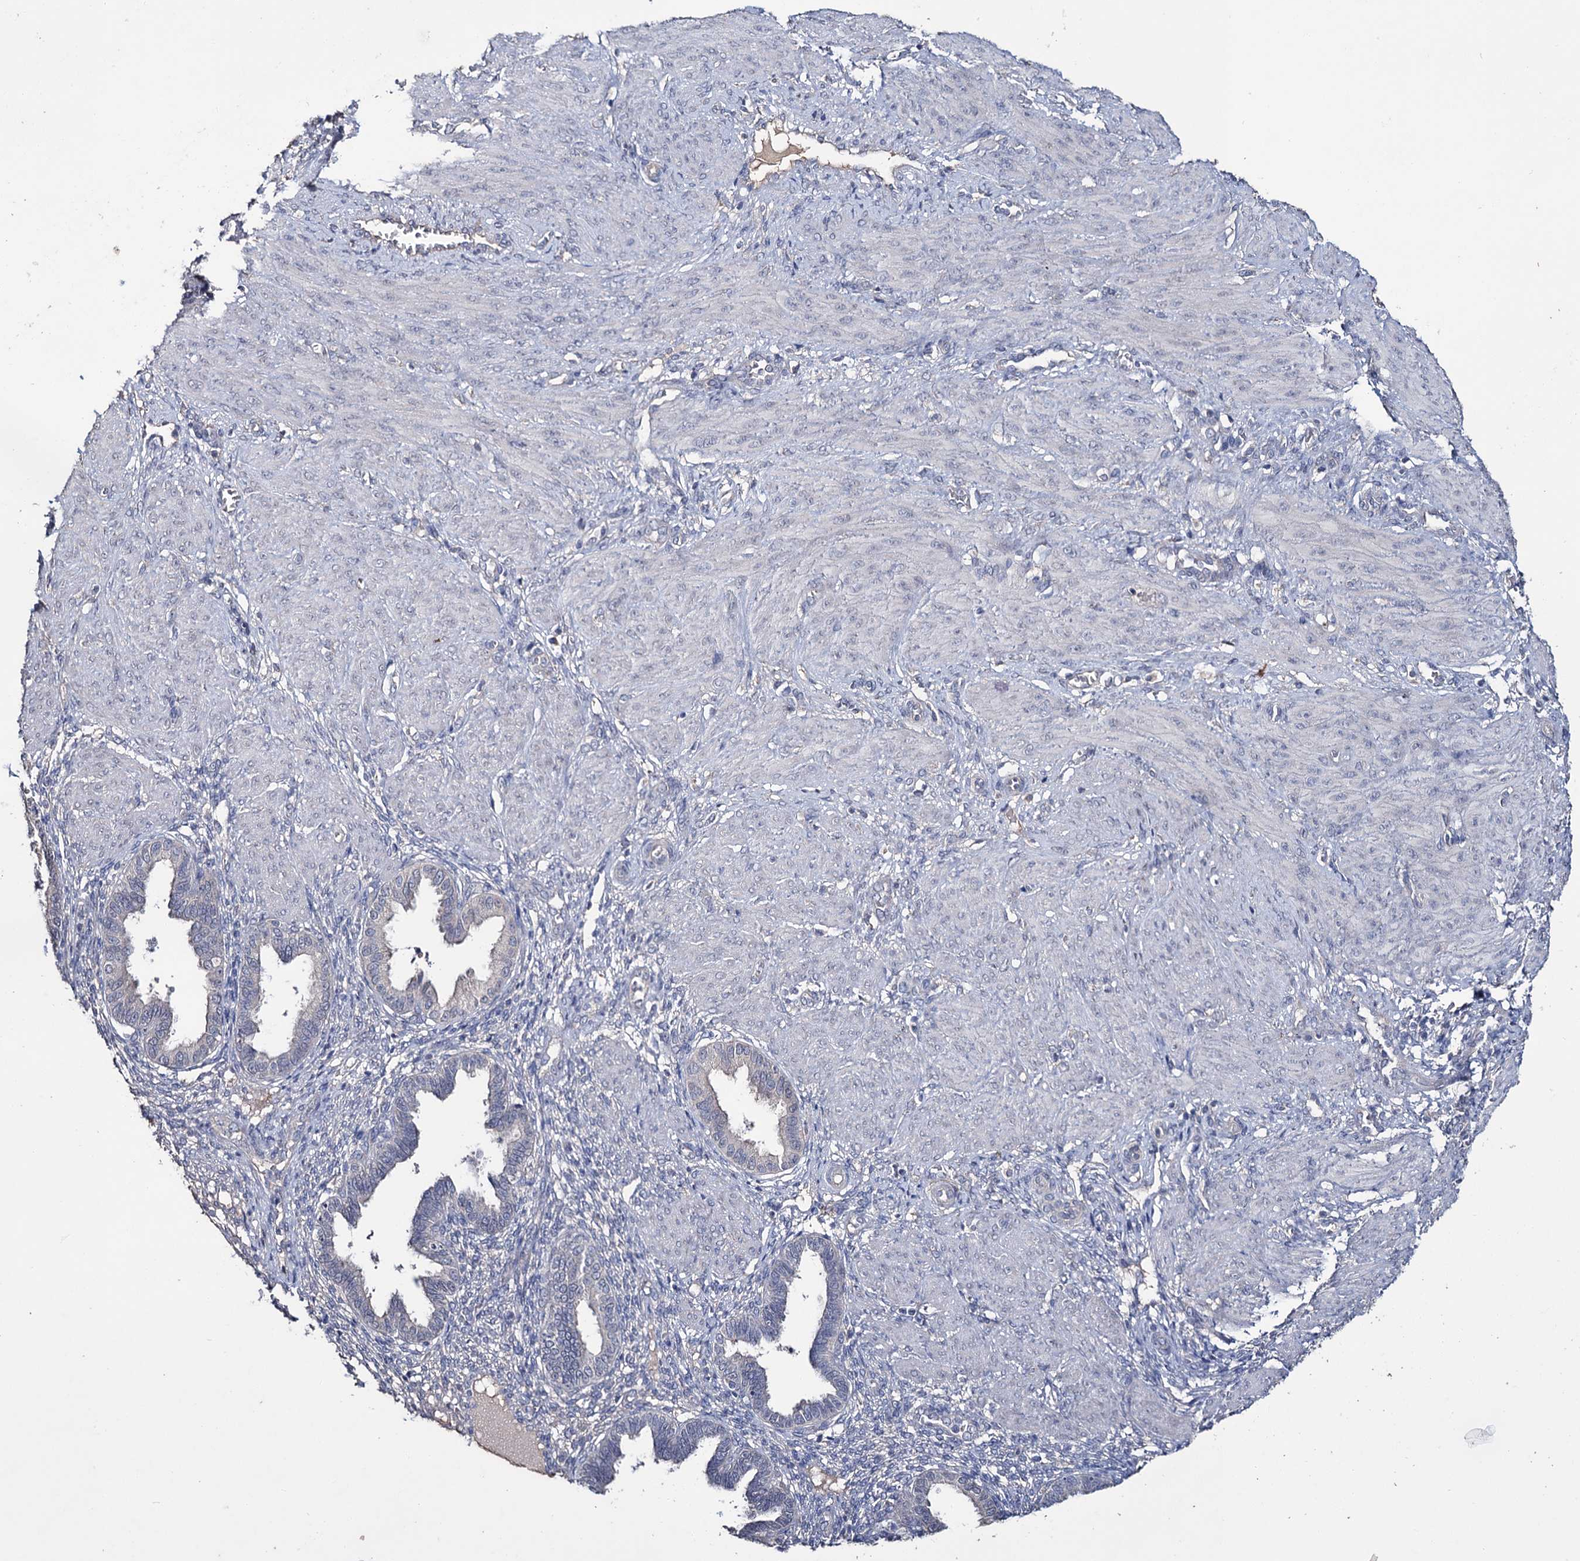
{"staining": {"intensity": "negative", "quantity": "none", "location": "none"}, "tissue": "endometrium", "cell_type": "Cells in endometrial stroma", "image_type": "normal", "snomed": [{"axis": "morphology", "description": "Normal tissue, NOS"}, {"axis": "topography", "description": "Endometrium"}], "caption": "An IHC photomicrograph of normal endometrium is shown. There is no staining in cells in endometrial stroma of endometrium.", "gene": "EPB41L5", "patient": {"sex": "female", "age": 33}}